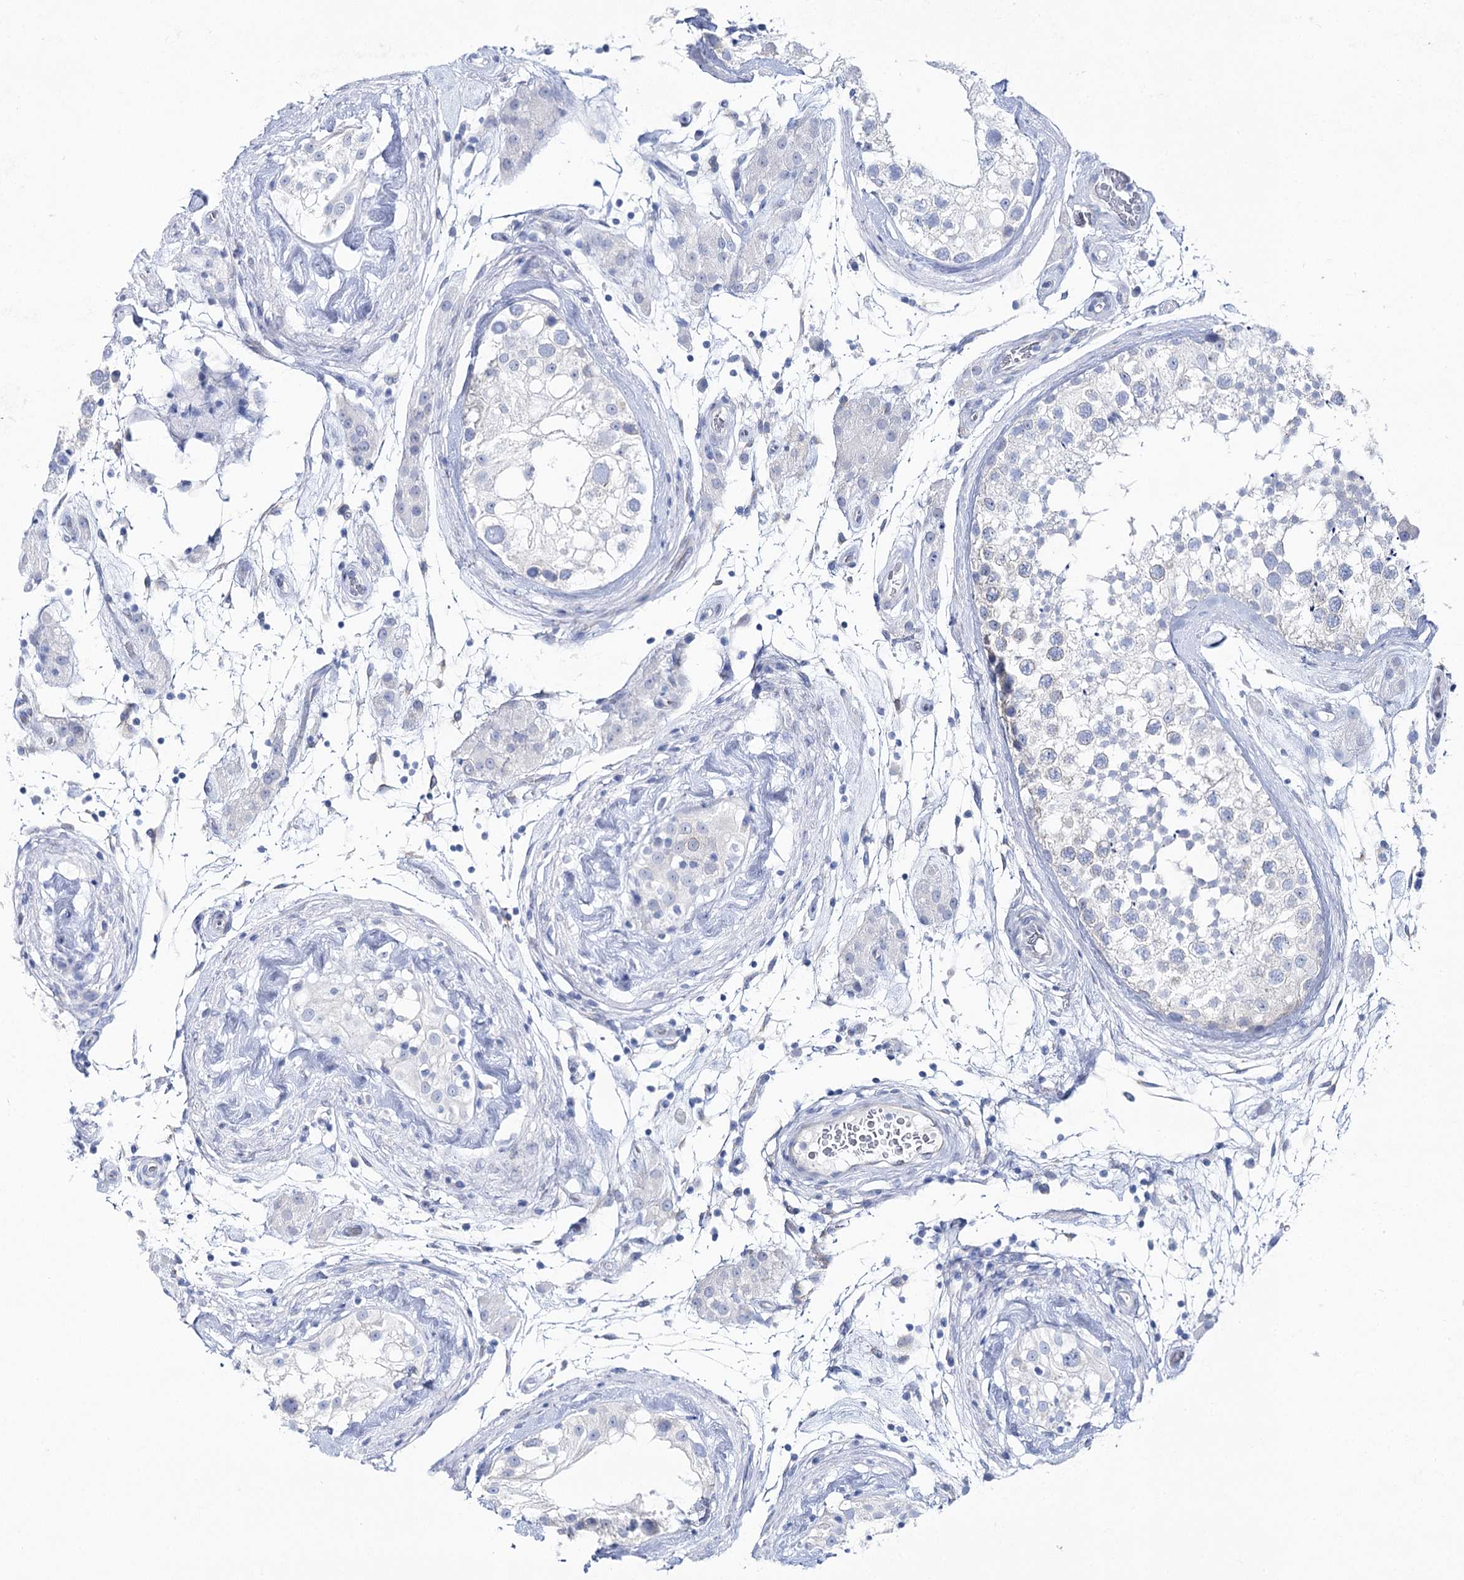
{"staining": {"intensity": "negative", "quantity": "none", "location": "none"}, "tissue": "testis", "cell_type": "Cells in seminiferous ducts", "image_type": "normal", "snomed": [{"axis": "morphology", "description": "Normal tissue, NOS"}, {"axis": "topography", "description": "Testis"}], "caption": "Immunohistochemical staining of unremarkable human testis shows no significant staining in cells in seminiferous ducts. (DAB immunohistochemistry, high magnification).", "gene": "CSN3", "patient": {"sex": "male", "age": 46}}